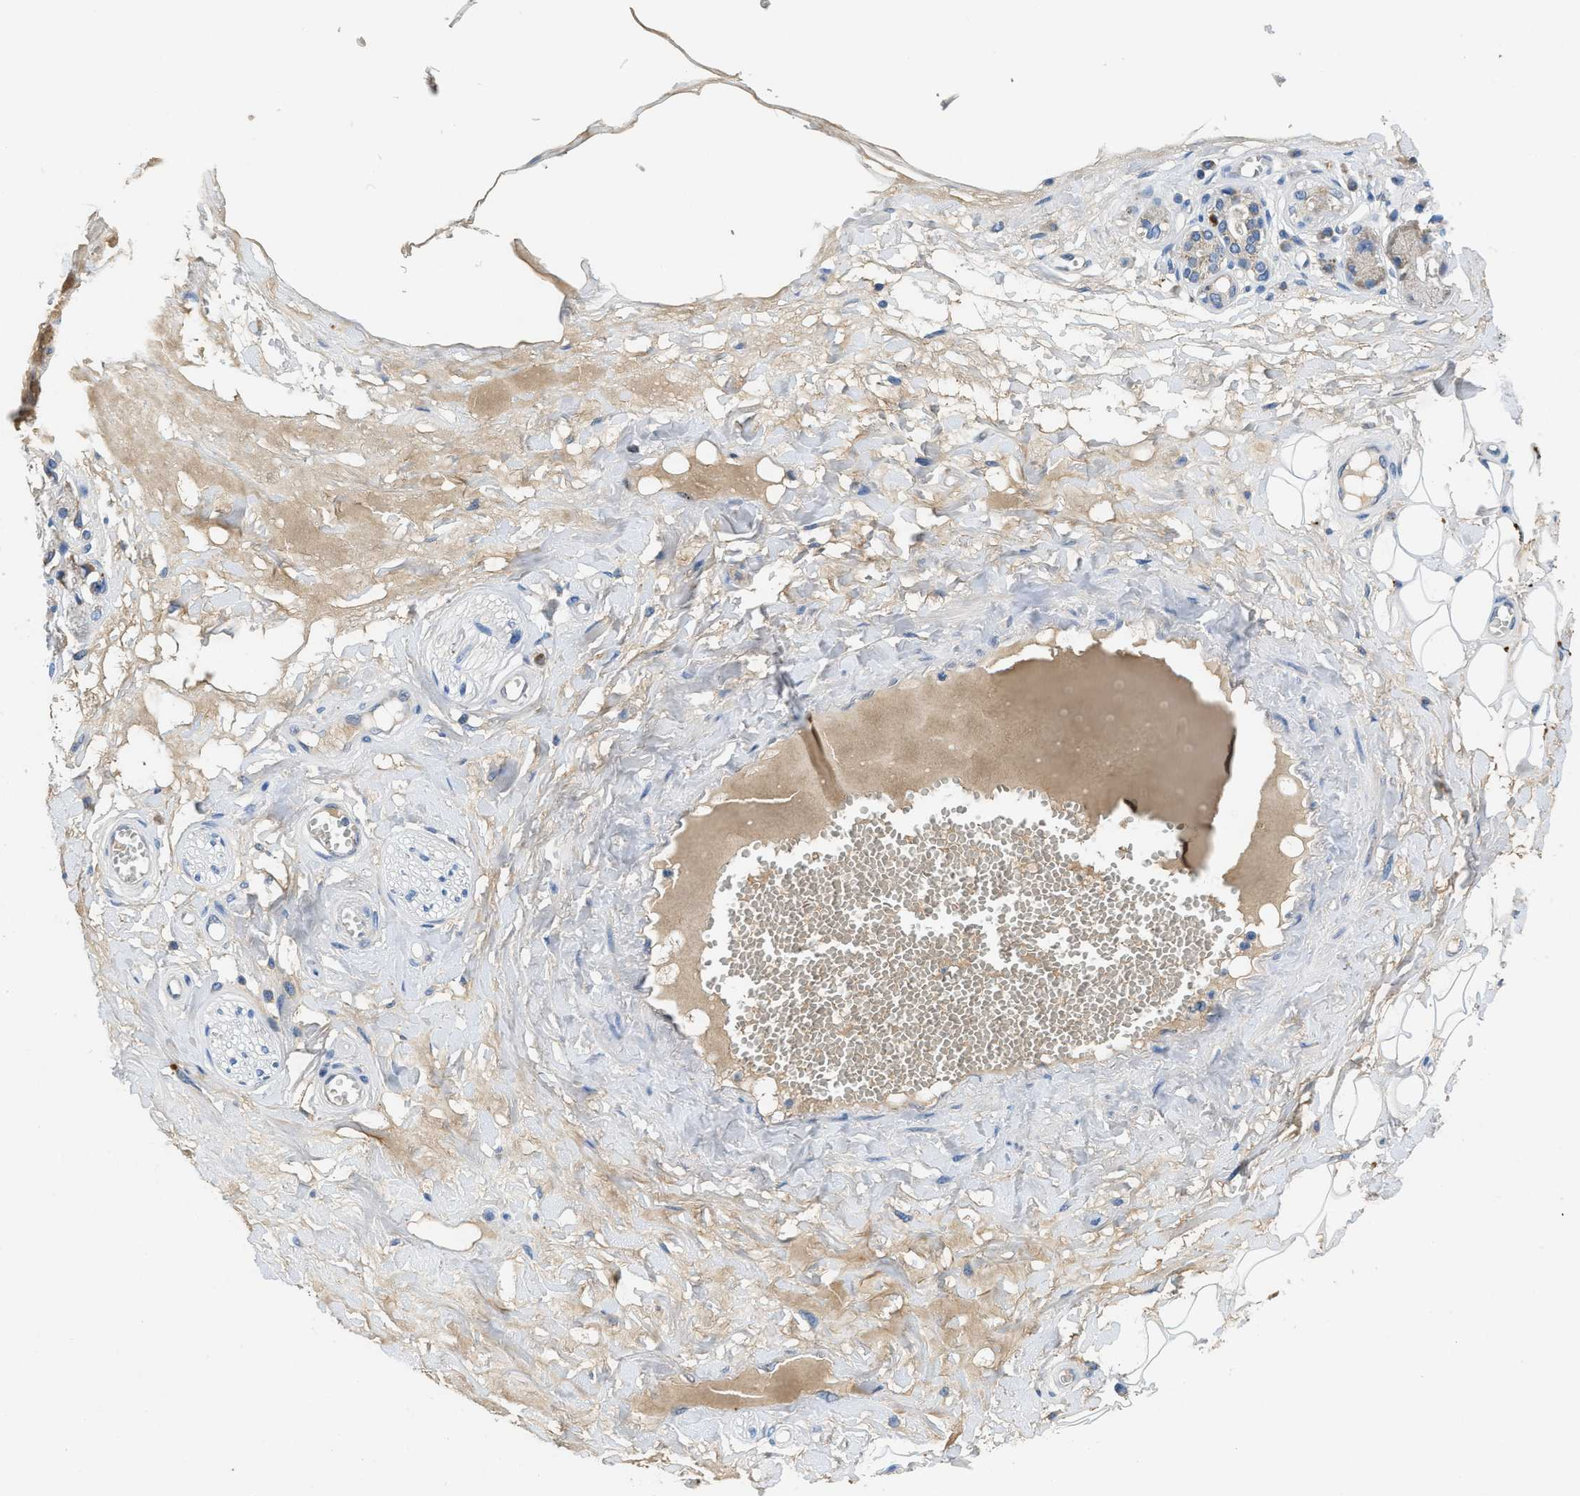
{"staining": {"intensity": "weak", "quantity": "<25%", "location": "cytoplasmic/membranous"}, "tissue": "adipose tissue", "cell_type": "Adipocytes", "image_type": "normal", "snomed": [{"axis": "morphology", "description": "Normal tissue, NOS"}, {"axis": "morphology", "description": "Inflammation, NOS"}, {"axis": "topography", "description": "Salivary gland"}, {"axis": "topography", "description": "Peripheral nerve tissue"}], "caption": "High power microscopy micrograph of an immunohistochemistry (IHC) image of normal adipose tissue, revealing no significant expression in adipocytes.", "gene": "PNKD", "patient": {"sex": "female", "age": 75}}